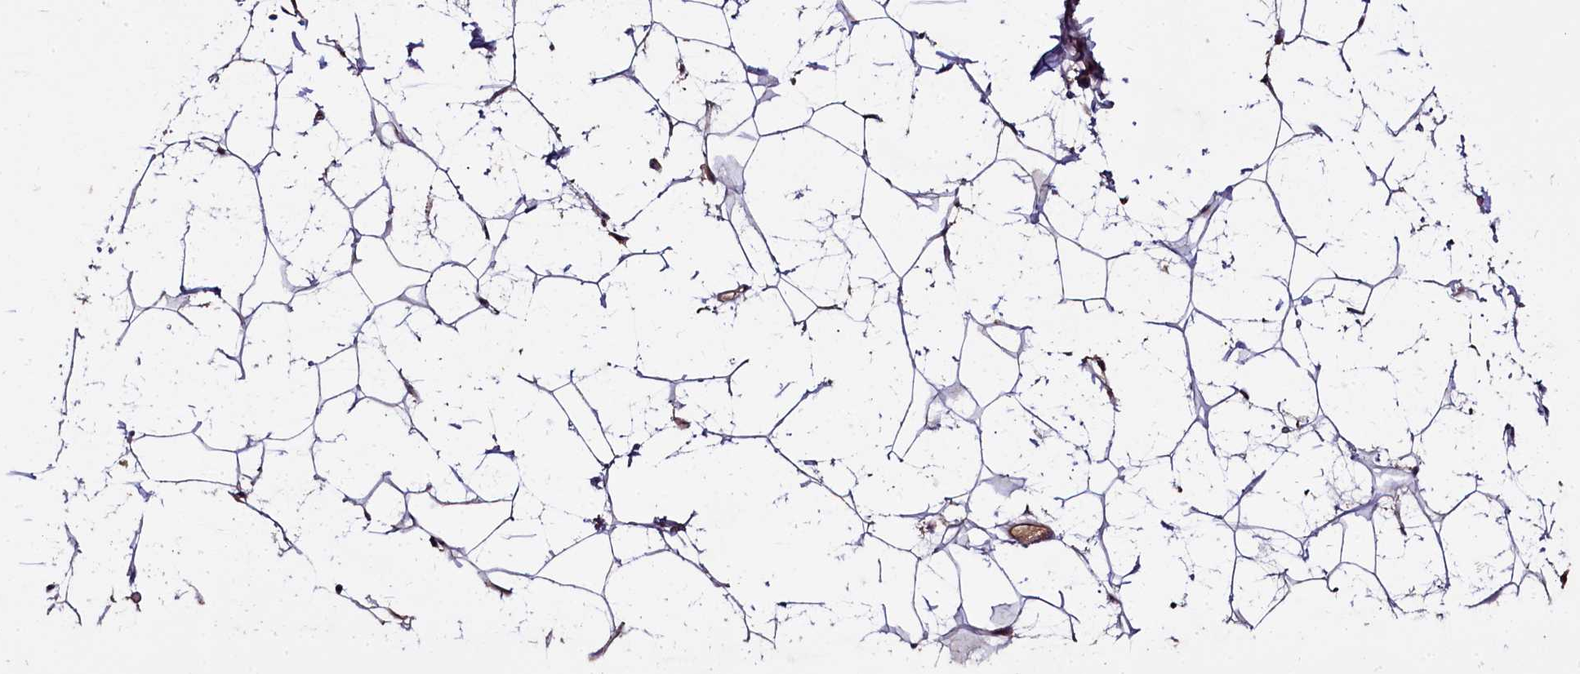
{"staining": {"intensity": "negative", "quantity": "none", "location": "none"}, "tissue": "adipose tissue", "cell_type": "Adipocytes", "image_type": "normal", "snomed": [{"axis": "morphology", "description": "Normal tissue, NOS"}, {"axis": "topography", "description": "Breast"}], "caption": "This is an IHC micrograph of normal human adipose tissue. There is no staining in adipocytes.", "gene": "NAA80", "patient": {"sex": "female", "age": 26}}